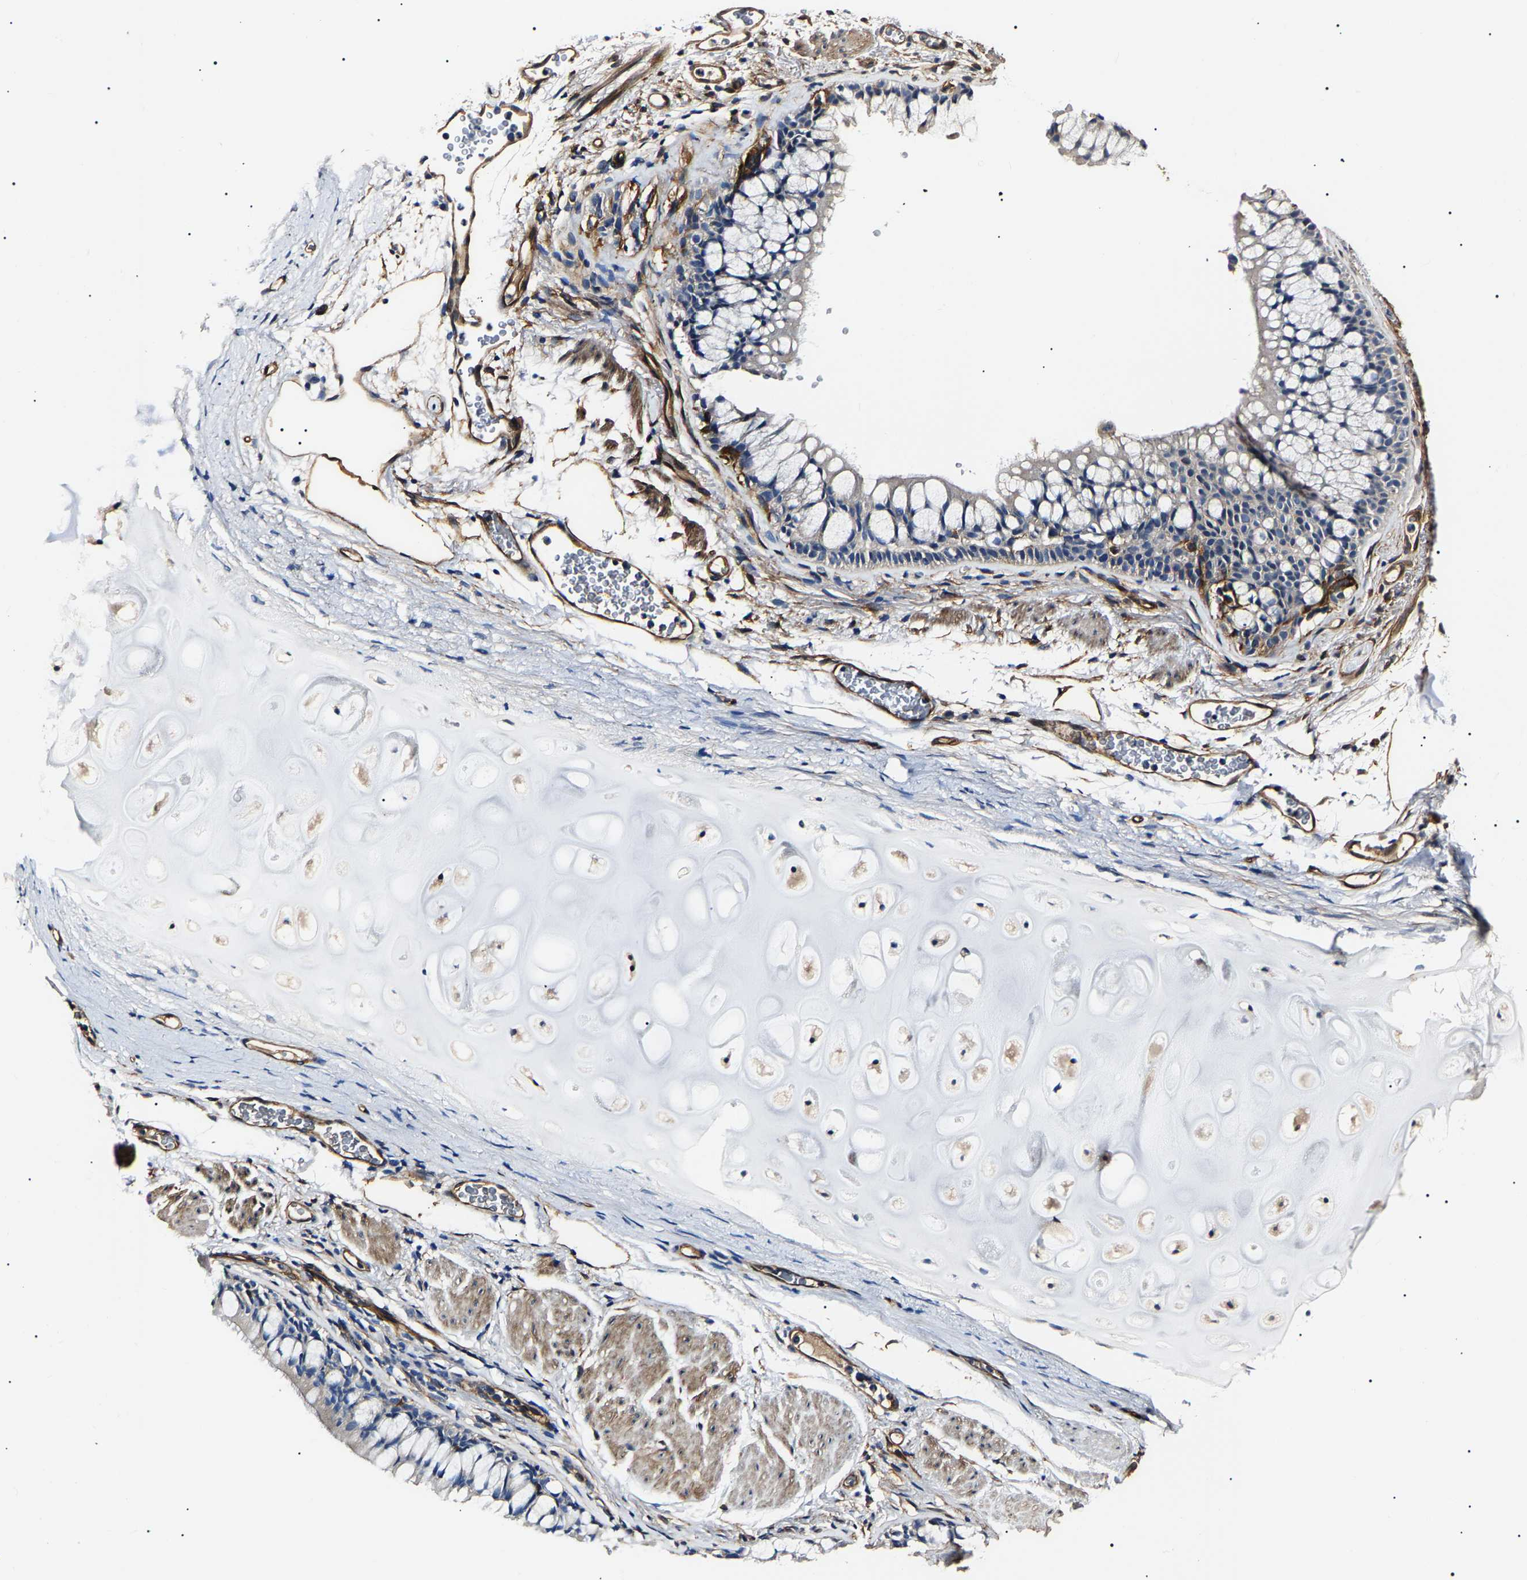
{"staining": {"intensity": "negative", "quantity": "none", "location": "none"}, "tissue": "bronchus", "cell_type": "Respiratory epithelial cells", "image_type": "normal", "snomed": [{"axis": "morphology", "description": "Normal tissue, NOS"}, {"axis": "topography", "description": "Cartilage tissue"}, {"axis": "topography", "description": "Bronchus"}], "caption": "Protein analysis of benign bronchus exhibits no significant staining in respiratory epithelial cells.", "gene": "KLHL42", "patient": {"sex": "female", "age": 53}}